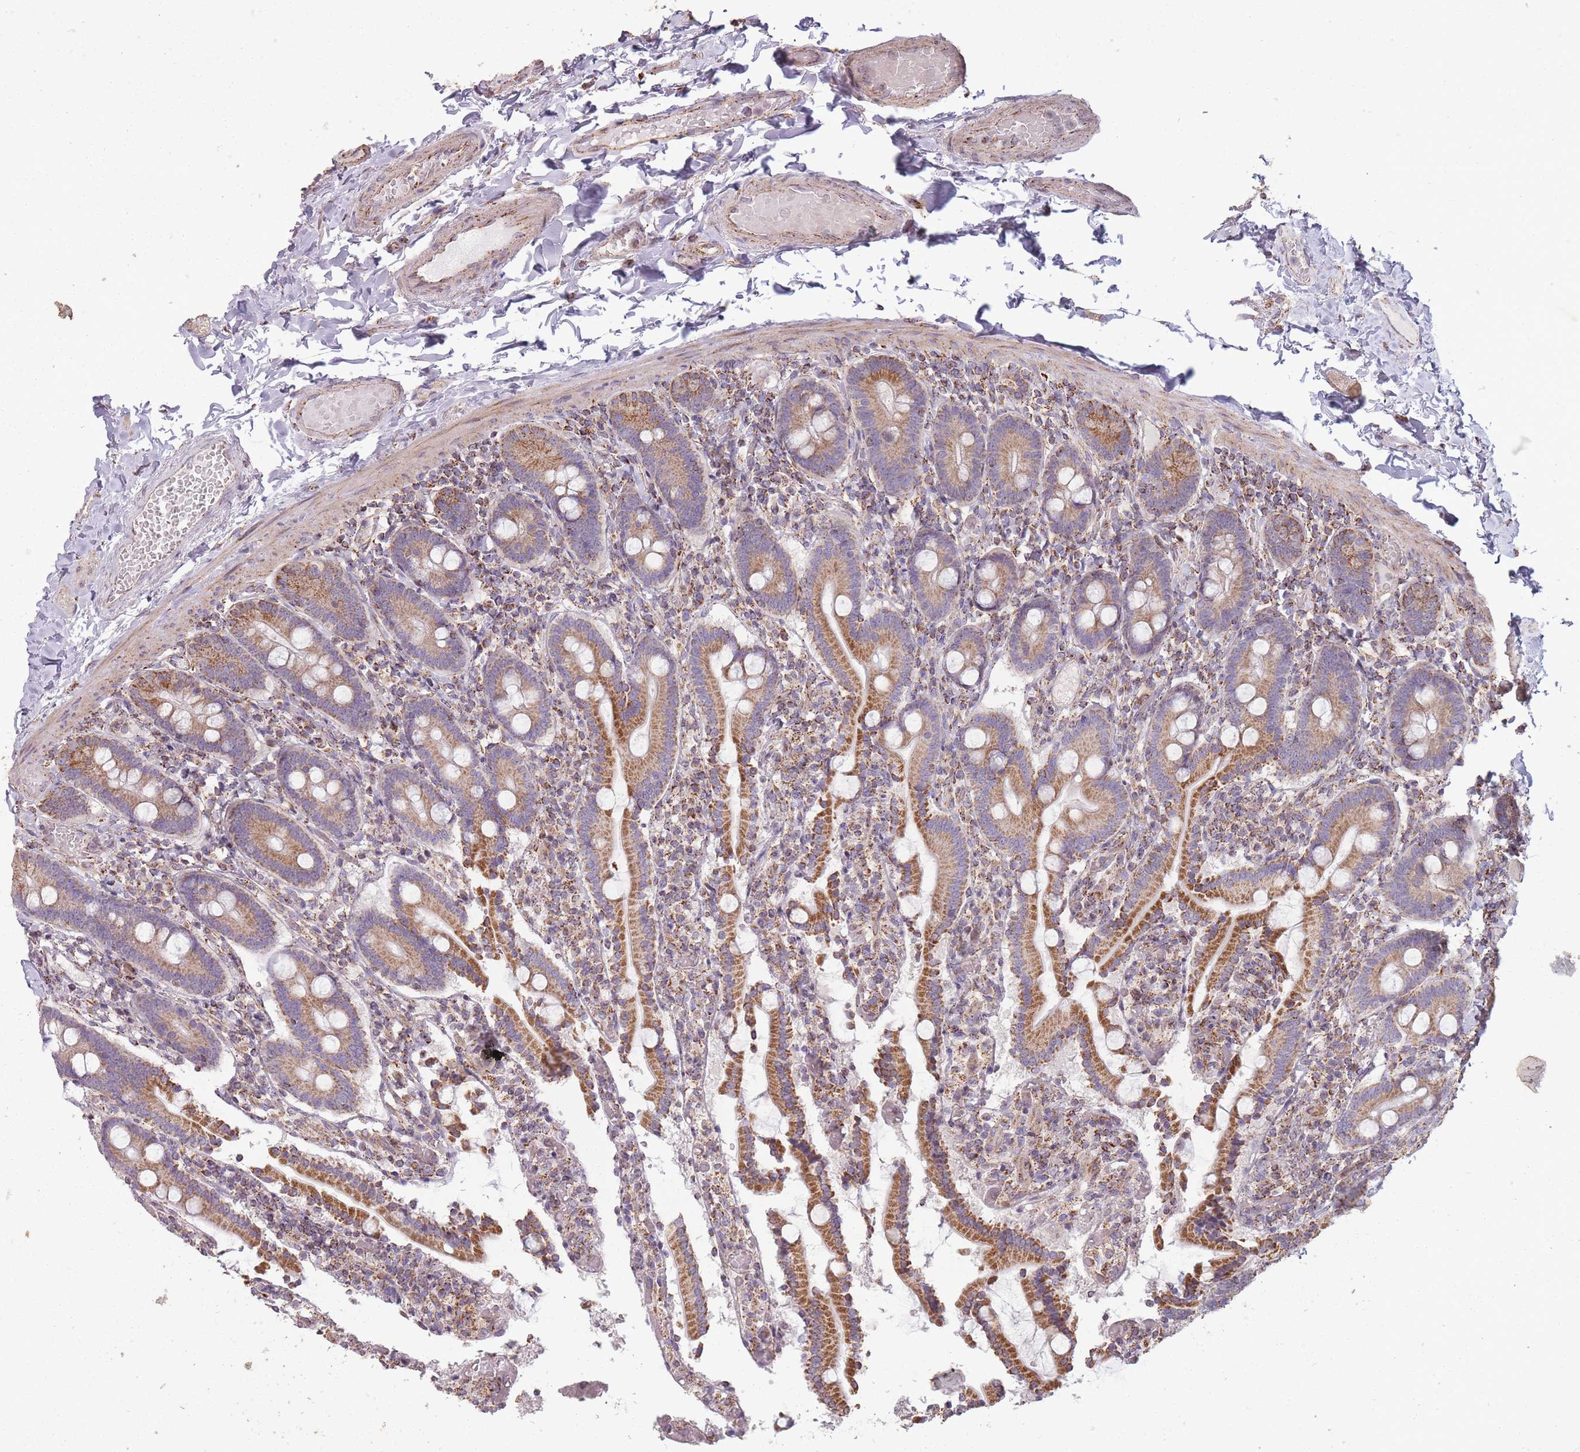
{"staining": {"intensity": "moderate", "quantity": ">75%", "location": "cytoplasmic/membranous"}, "tissue": "duodenum", "cell_type": "Glandular cells", "image_type": "normal", "snomed": [{"axis": "morphology", "description": "Normal tissue, NOS"}, {"axis": "topography", "description": "Duodenum"}], "caption": "Immunohistochemistry (IHC) staining of normal duodenum, which displays medium levels of moderate cytoplasmic/membranous staining in about >75% of glandular cells indicating moderate cytoplasmic/membranous protein expression. The staining was performed using DAB (3,3'-diaminobenzidine) (brown) for protein detection and nuclei were counterstained in hematoxylin (blue).", "gene": "CNOT8", "patient": {"sex": "male", "age": 55}}